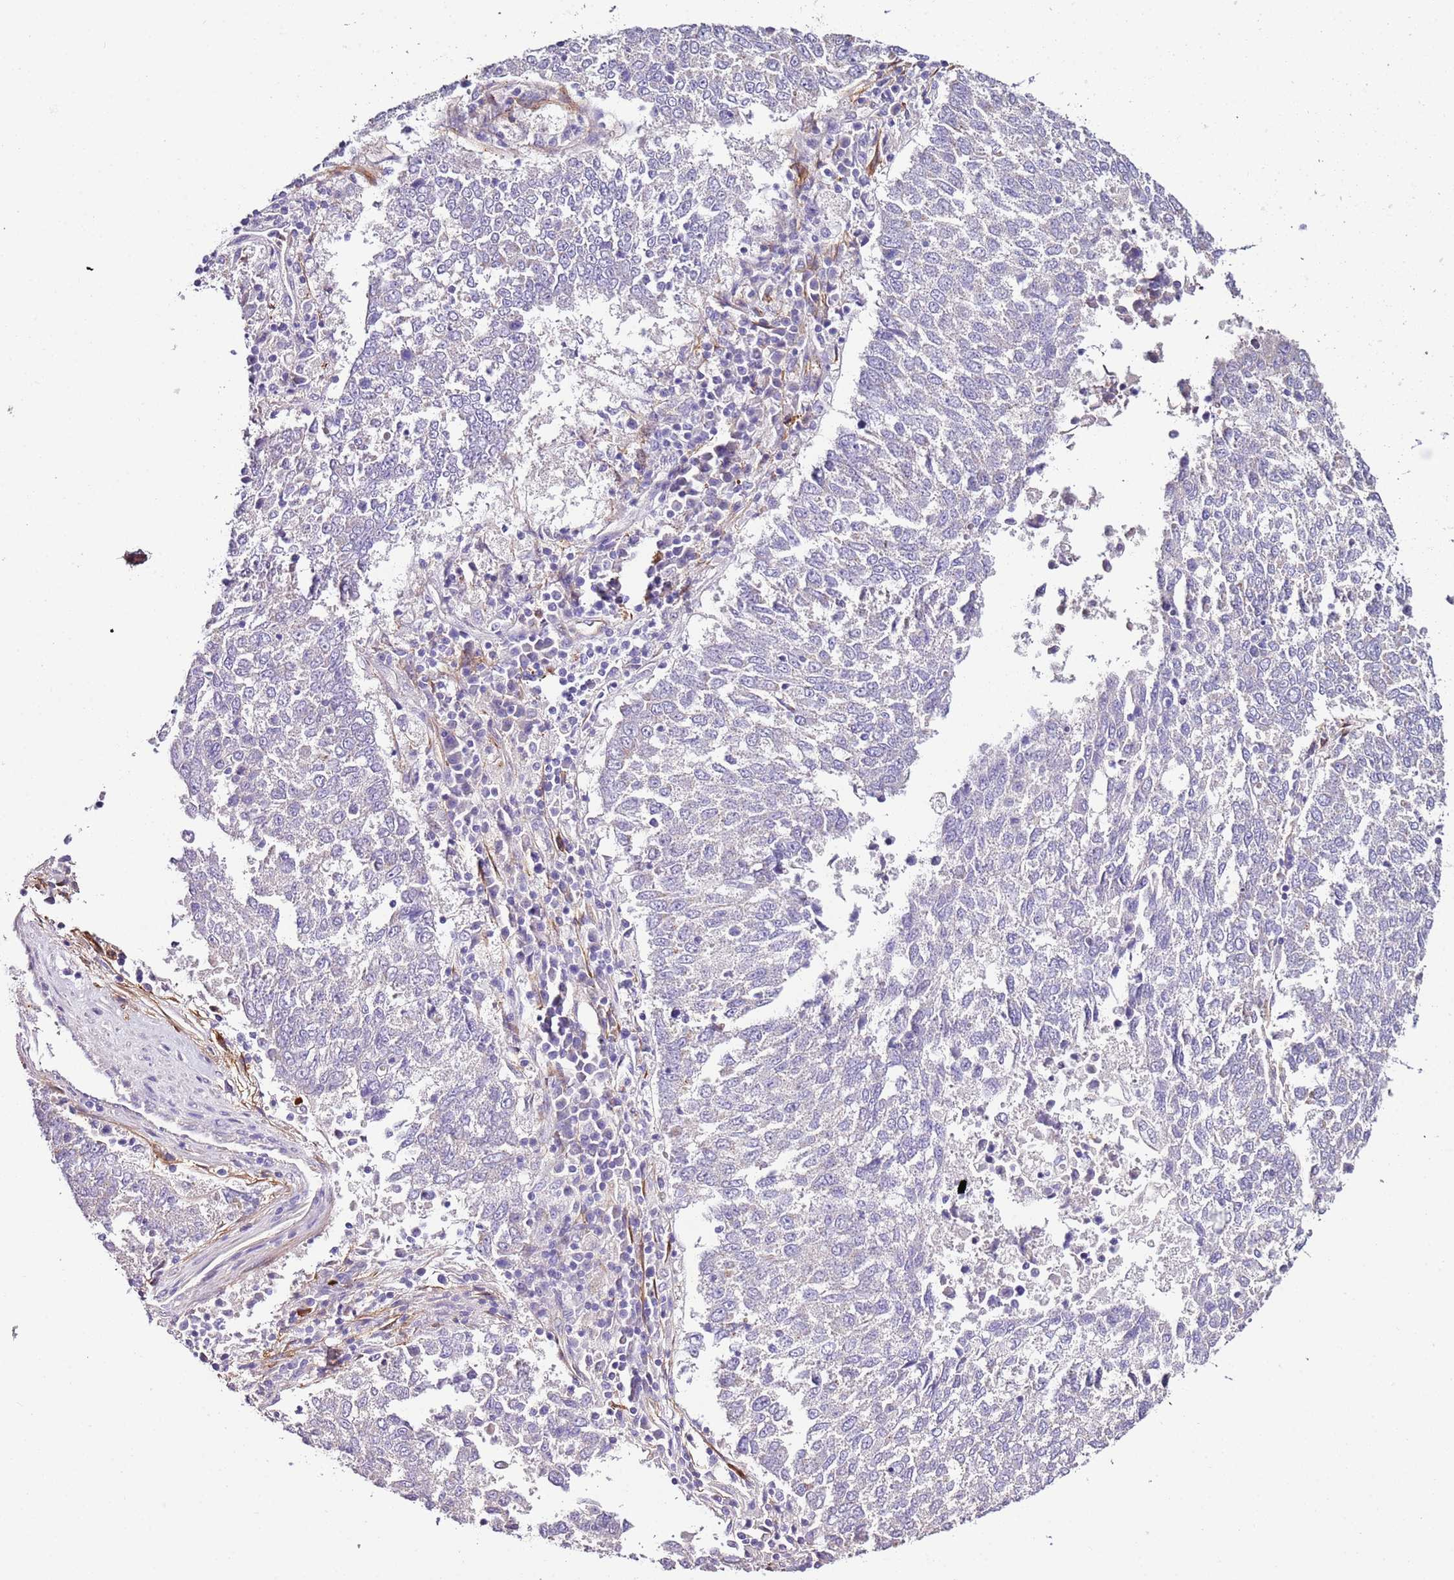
{"staining": {"intensity": "negative", "quantity": "none", "location": "none"}, "tissue": "lung cancer", "cell_type": "Tumor cells", "image_type": "cancer", "snomed": [{"axis": "morphology", "description": "Squamous cell carcinoma, NOS"}, {"axis": "topography", "description": "Lung"}], "caption": "A micrograph of lung squamous cell carcinoma stained for a protein displays no brown staining in tumor cells.", "gene": "FAM174C", "patient": {"sex": "male", "age": 73}}